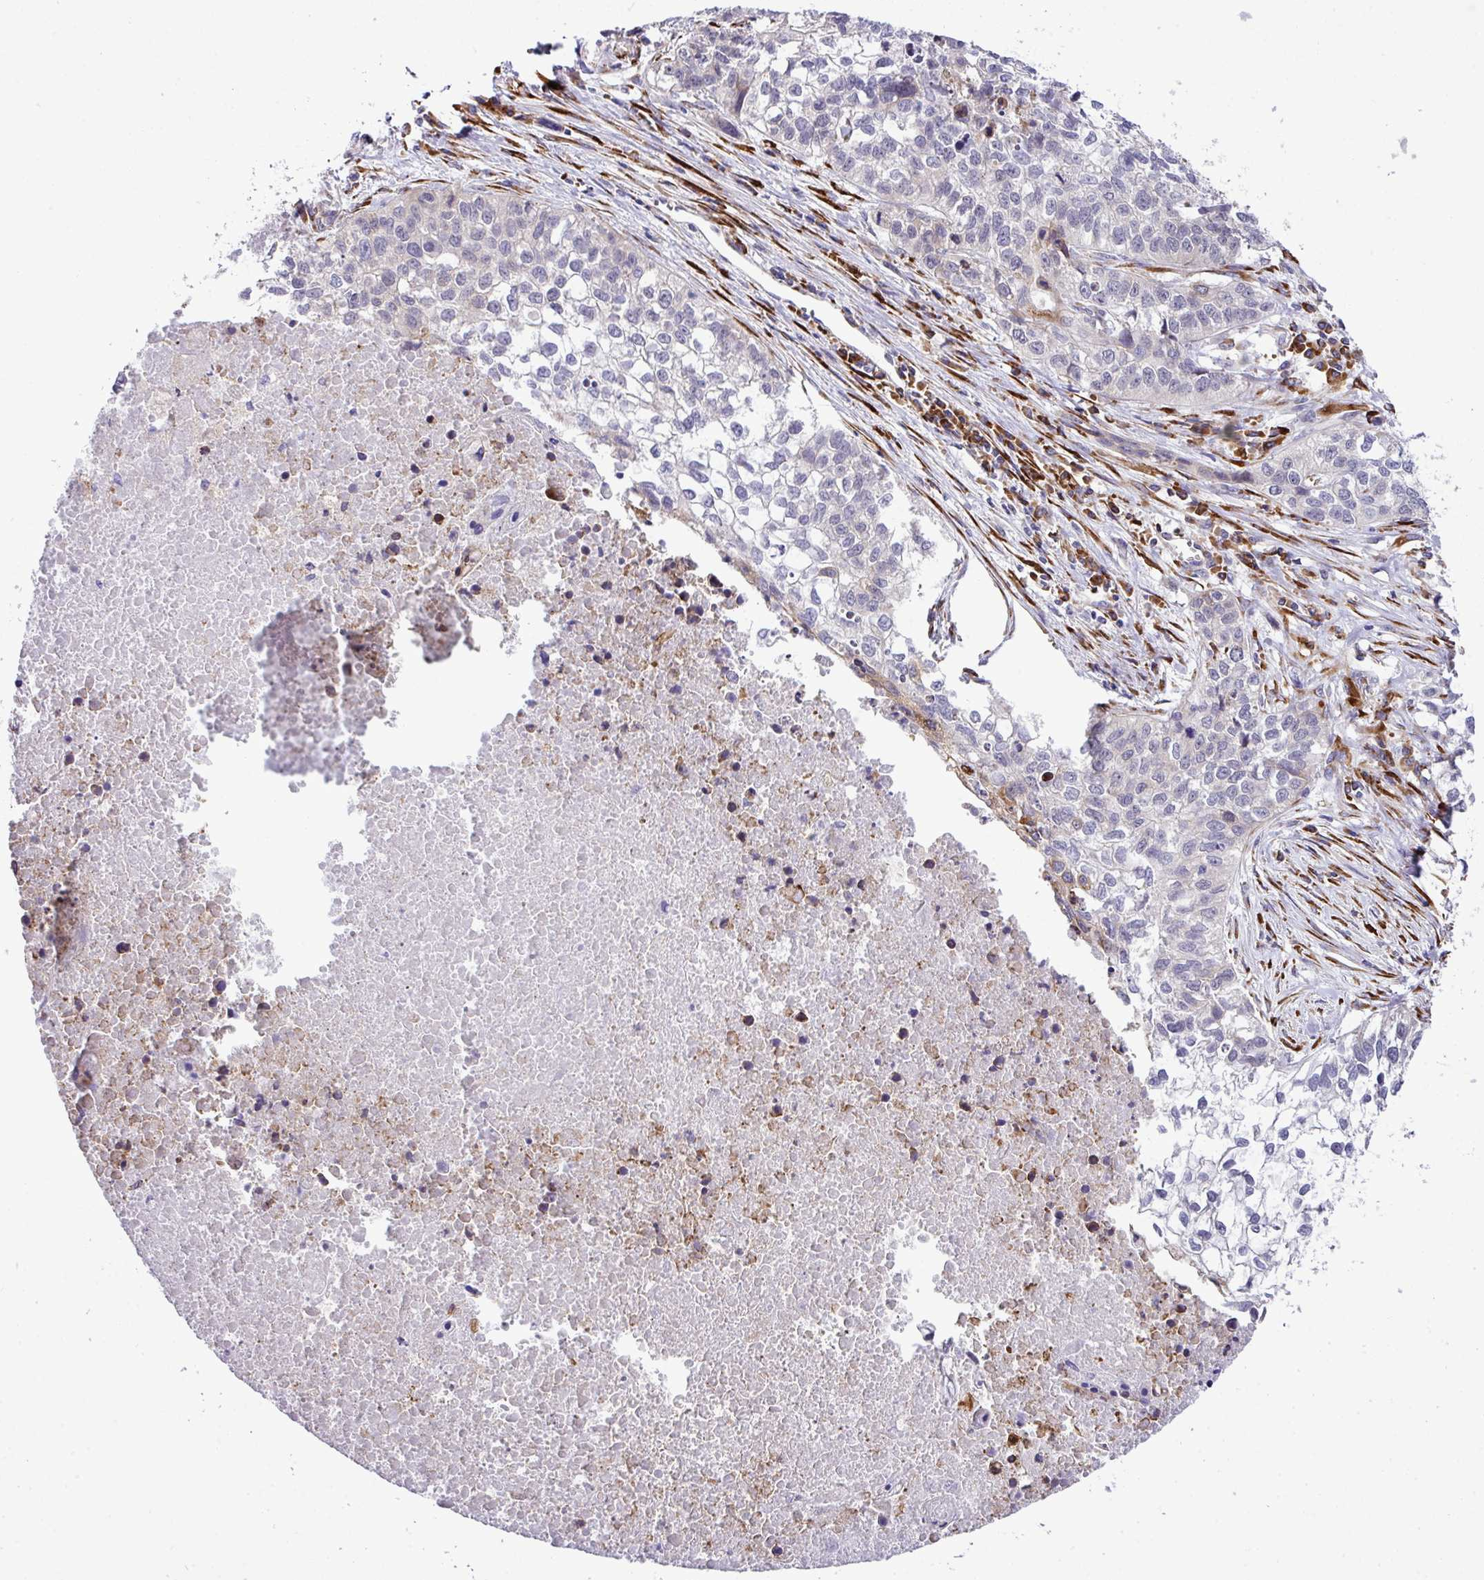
{"staining": {"intensity": "negative", "quantity": "none", "location": "none"}, "tissue": "lung cancer", "cell_type": "Tumor cells", "image_type": "cancer", "snomed": [{"axis": "morphology", "description": "Squamous cell carcinoma, NOS"}, {"axis": "topography", "description": "Lung"}], "caption": "Lung squamous cell carcinoma stained for a protein using IHC displays no staining tumor cells.", "gene": "CFAP97", "patient": {"sex": "male", "age": 74}}